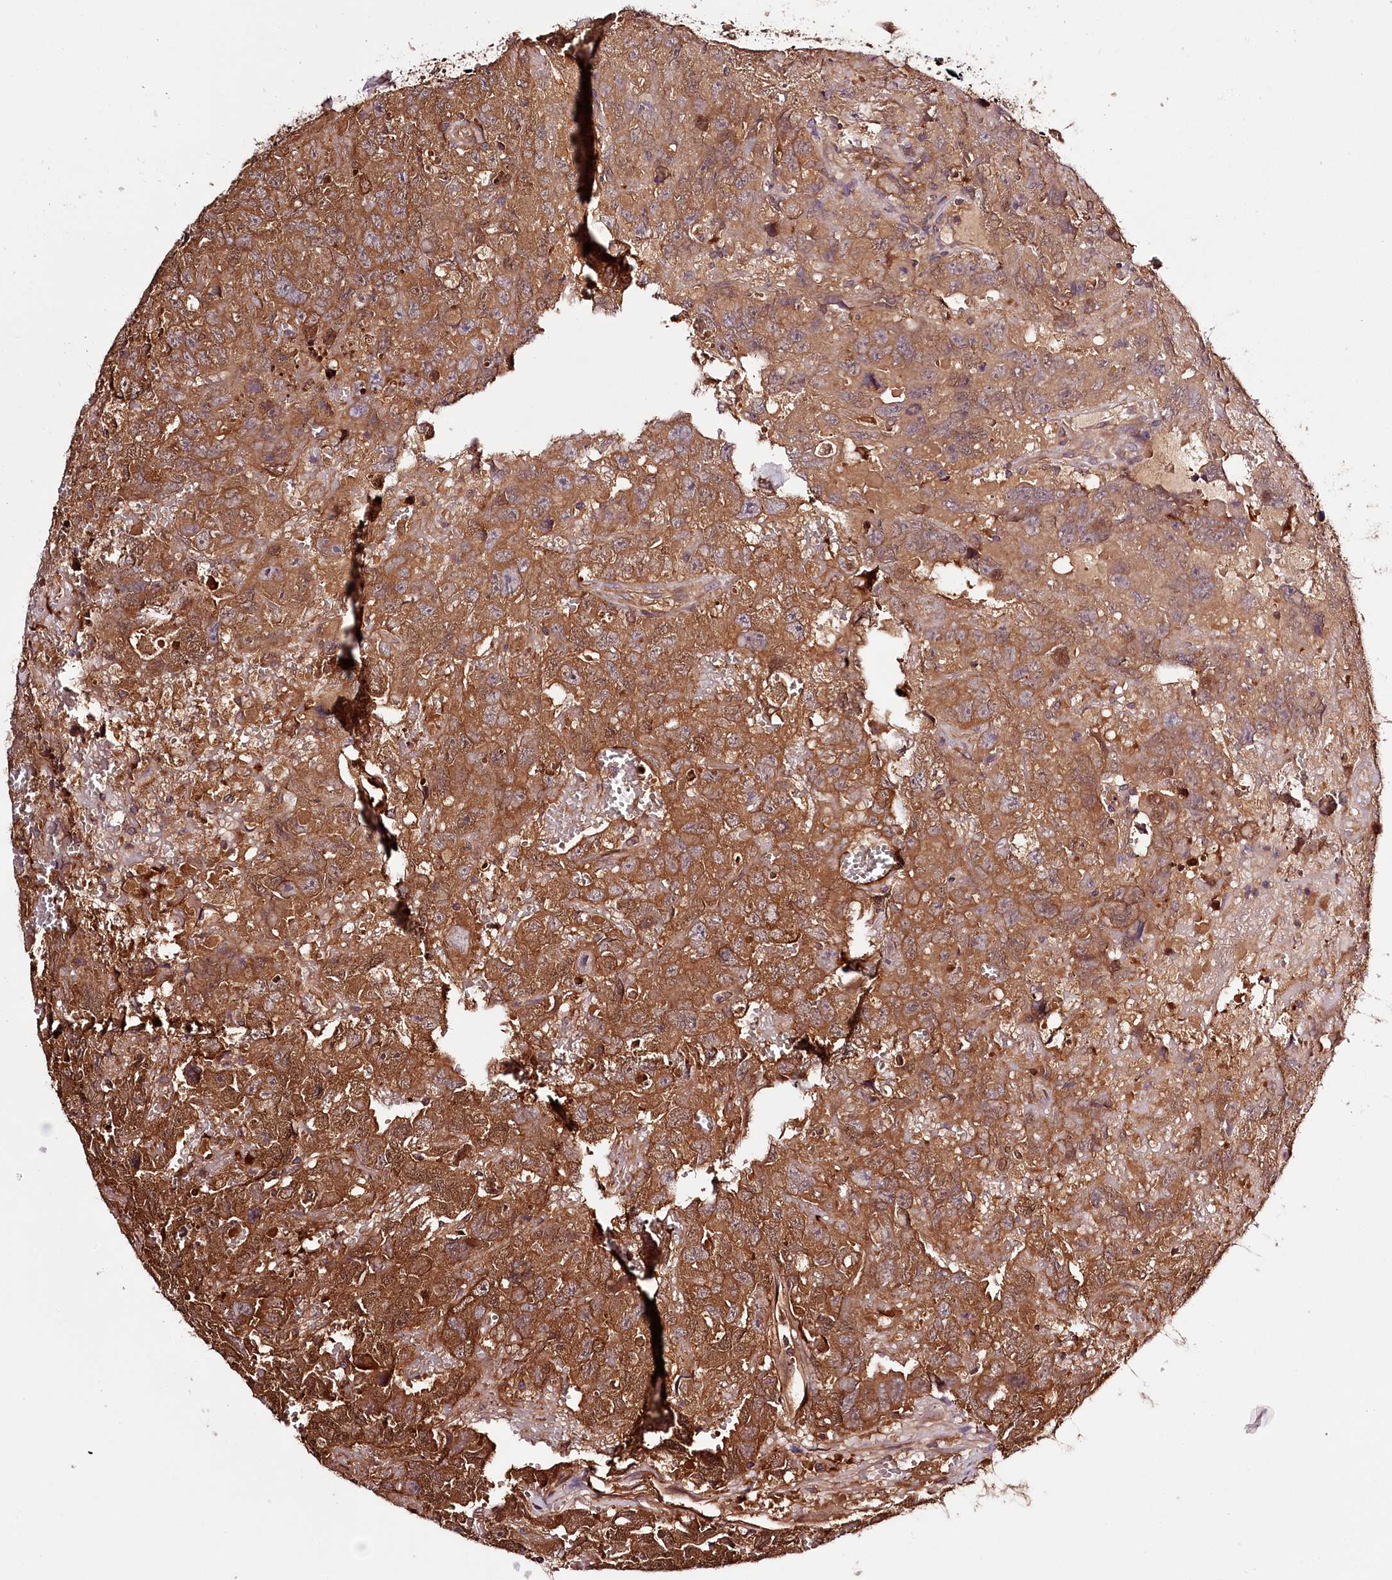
{"staining": {"intensity": "strong", "quantity": ">75%", "location": "cytoplasmic/membranous"}, "tissue": "testis cancer", "cell_type": "Tumor cells", "image_type": "cancer", "snomed": [{"axis": "morphology", "description": "Carcinoma, Embryonal, NOS"}, {"axis": "topography", "description": "Testis"}], "caption": "Immunohistochemical staining of testis embryonal carcinoma demonstrates high levels of strong cytoplasmic/membranous positivity in approximately >75% of tumor cells.", "gene": "TARS1", "patient": {"sex": "male", "age": 45}}